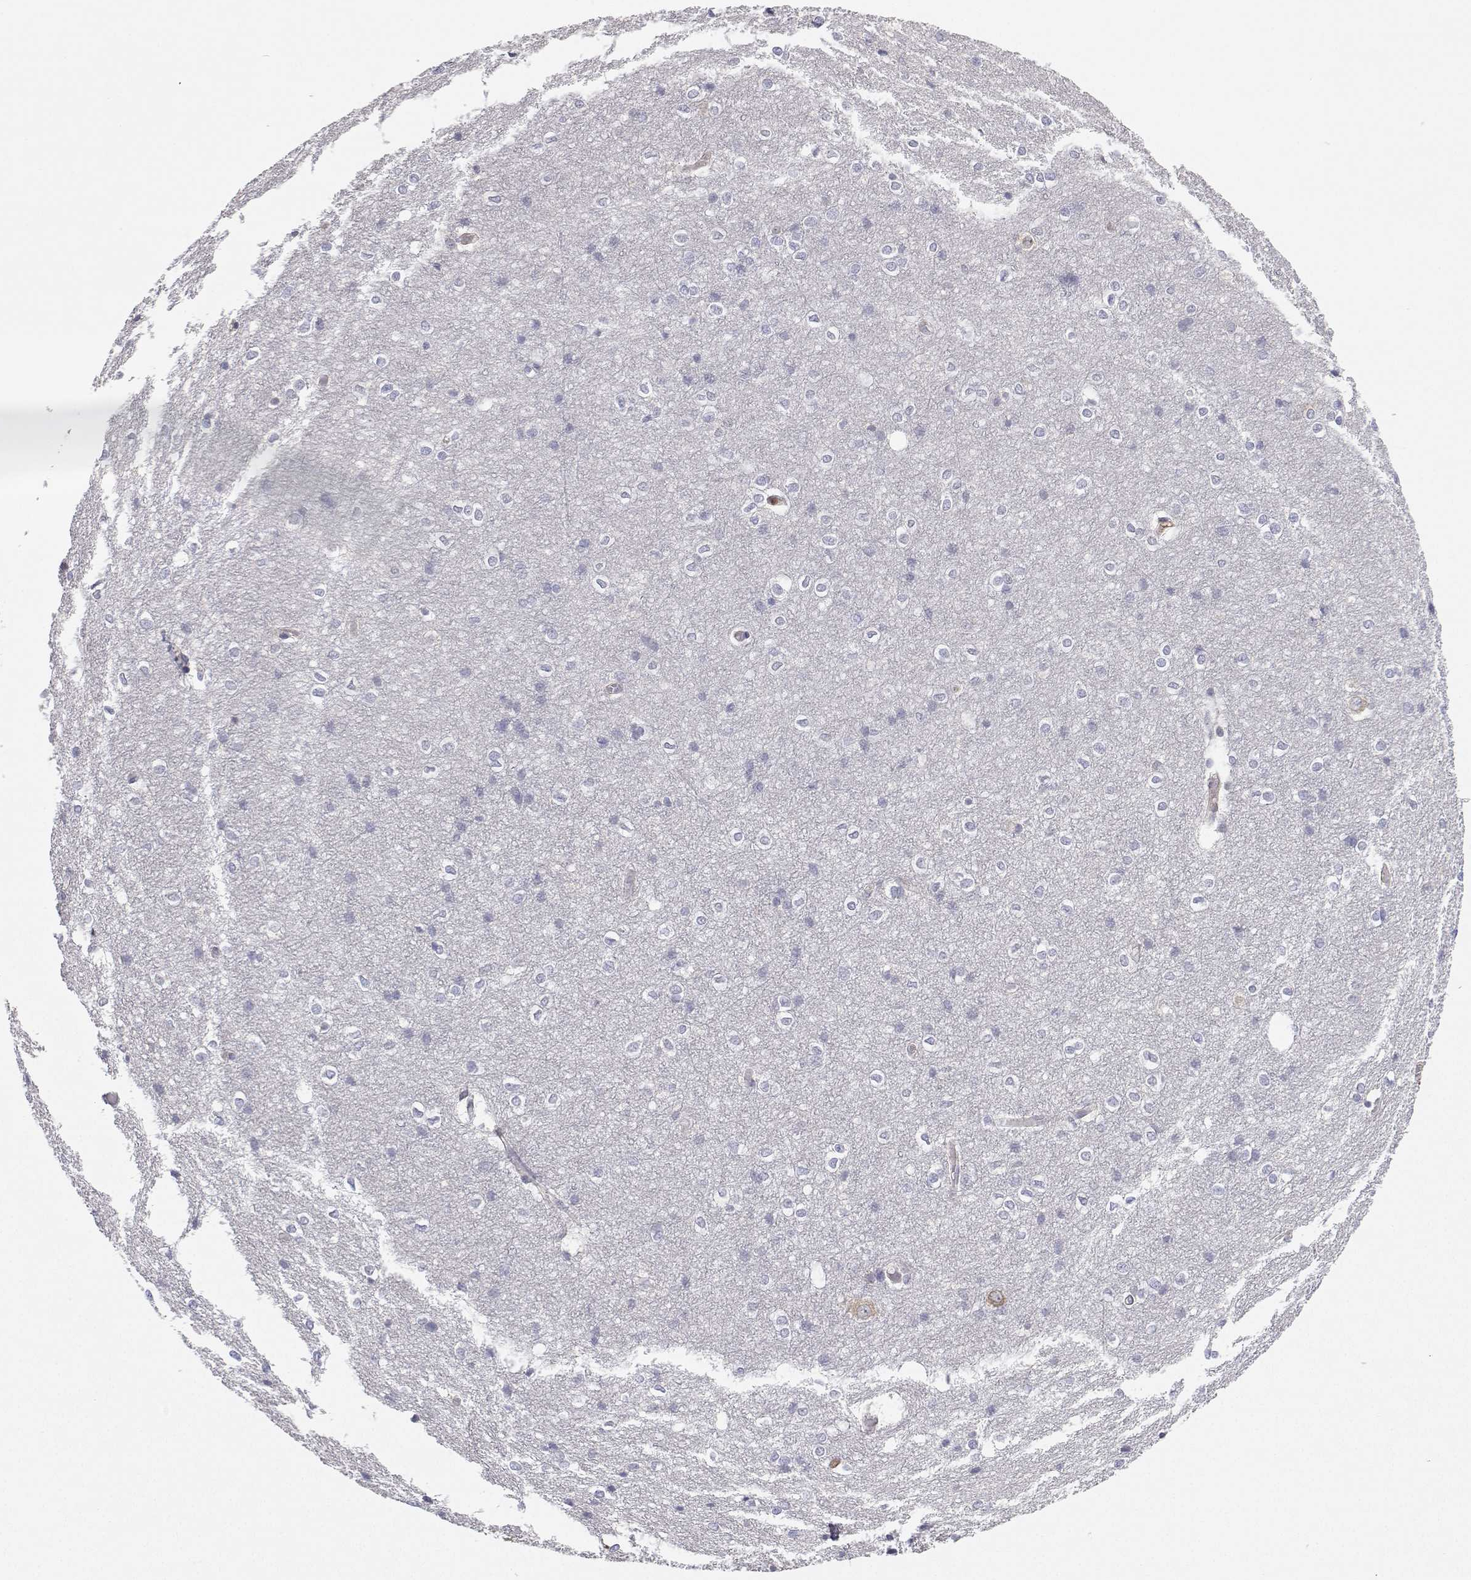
{"staining": {"intensity": "moderate", "quantity": "25%-75%", "location": "cytoplasmic/membranous"}, "tissue": "cerebral cortex", "cell_type": "Endothelial cells", "image_type": "normal", "snomed": [{"axis": "morphology", "description": "Normal tissue, NOS"}, {"axis": "topography", "description": "Cerebral cortex"}], "caption": "Immunohistochemistry histopathology image of normal cerebral cortex: human cerebral cortex stained using immunohistochemistry (IHC) demonstrates medium levels of moderate protein expression localized specifically in the cytoplasmic/membranous of endothelial cells, appearing as a cytoplasmic/membranous brown color.", "gene": "MYH9", "patient": {"sex": "male", "age": 37}}